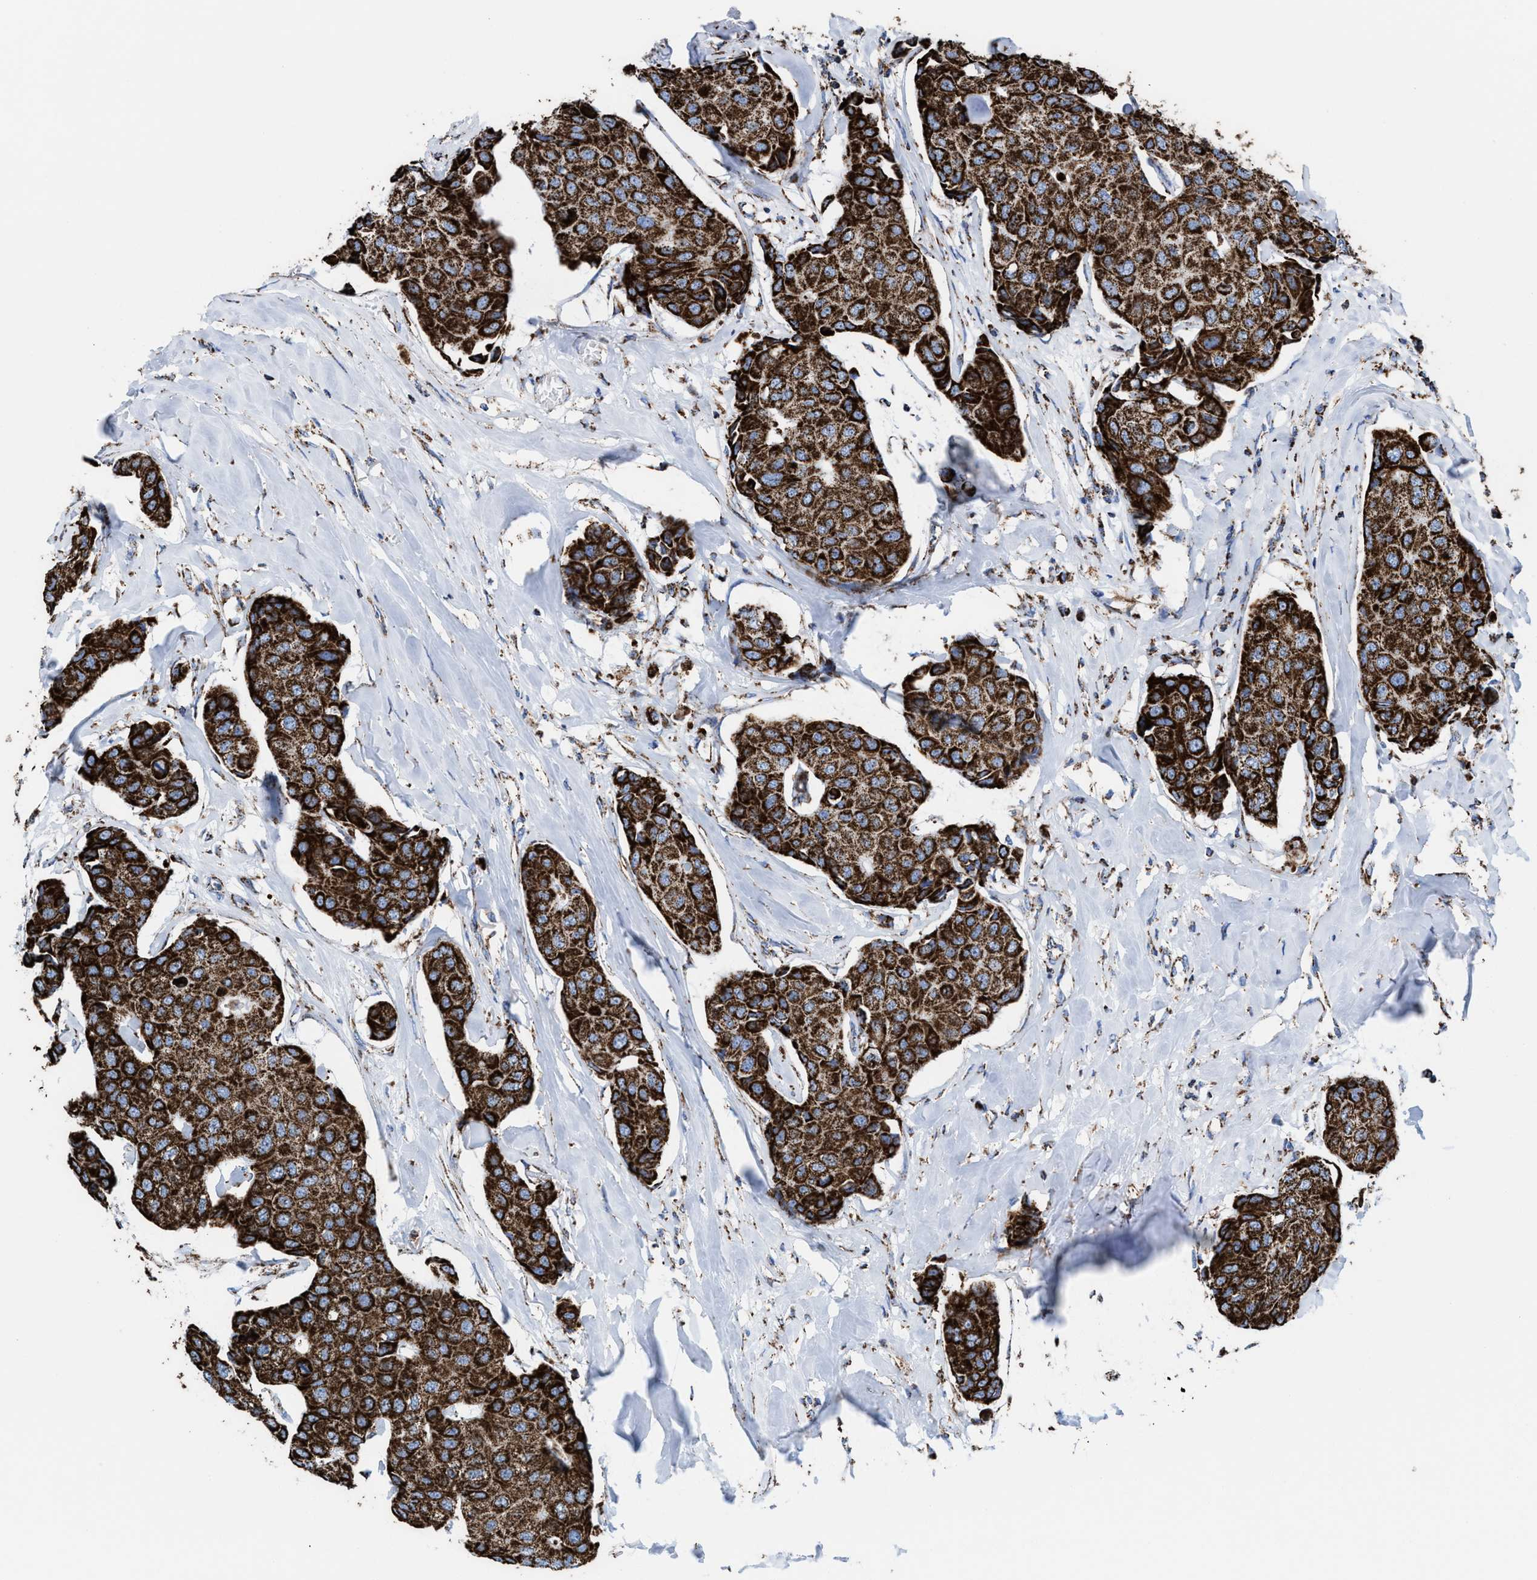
{"staining": {"intensity": "strong", "quantity": ">75%", "location": "cytoplasmic/membranous"}, "tissue": "breast cancer", "cell_type": "Tumor cells", "image_type": "cancer", "snomed": [{"axis": "morphology", "description": "Duct carcinoma"}, {"axis": "topography", "description": "Breast"}], "caption": "A high amount of strong cytoplasmic/membranous staining is seen in approximately >75% of tumor cells in invasive ductal carcinoma (breast) tissue.", "gene": "ECHS1", "patient": {"sex": "female", "age": 80}}